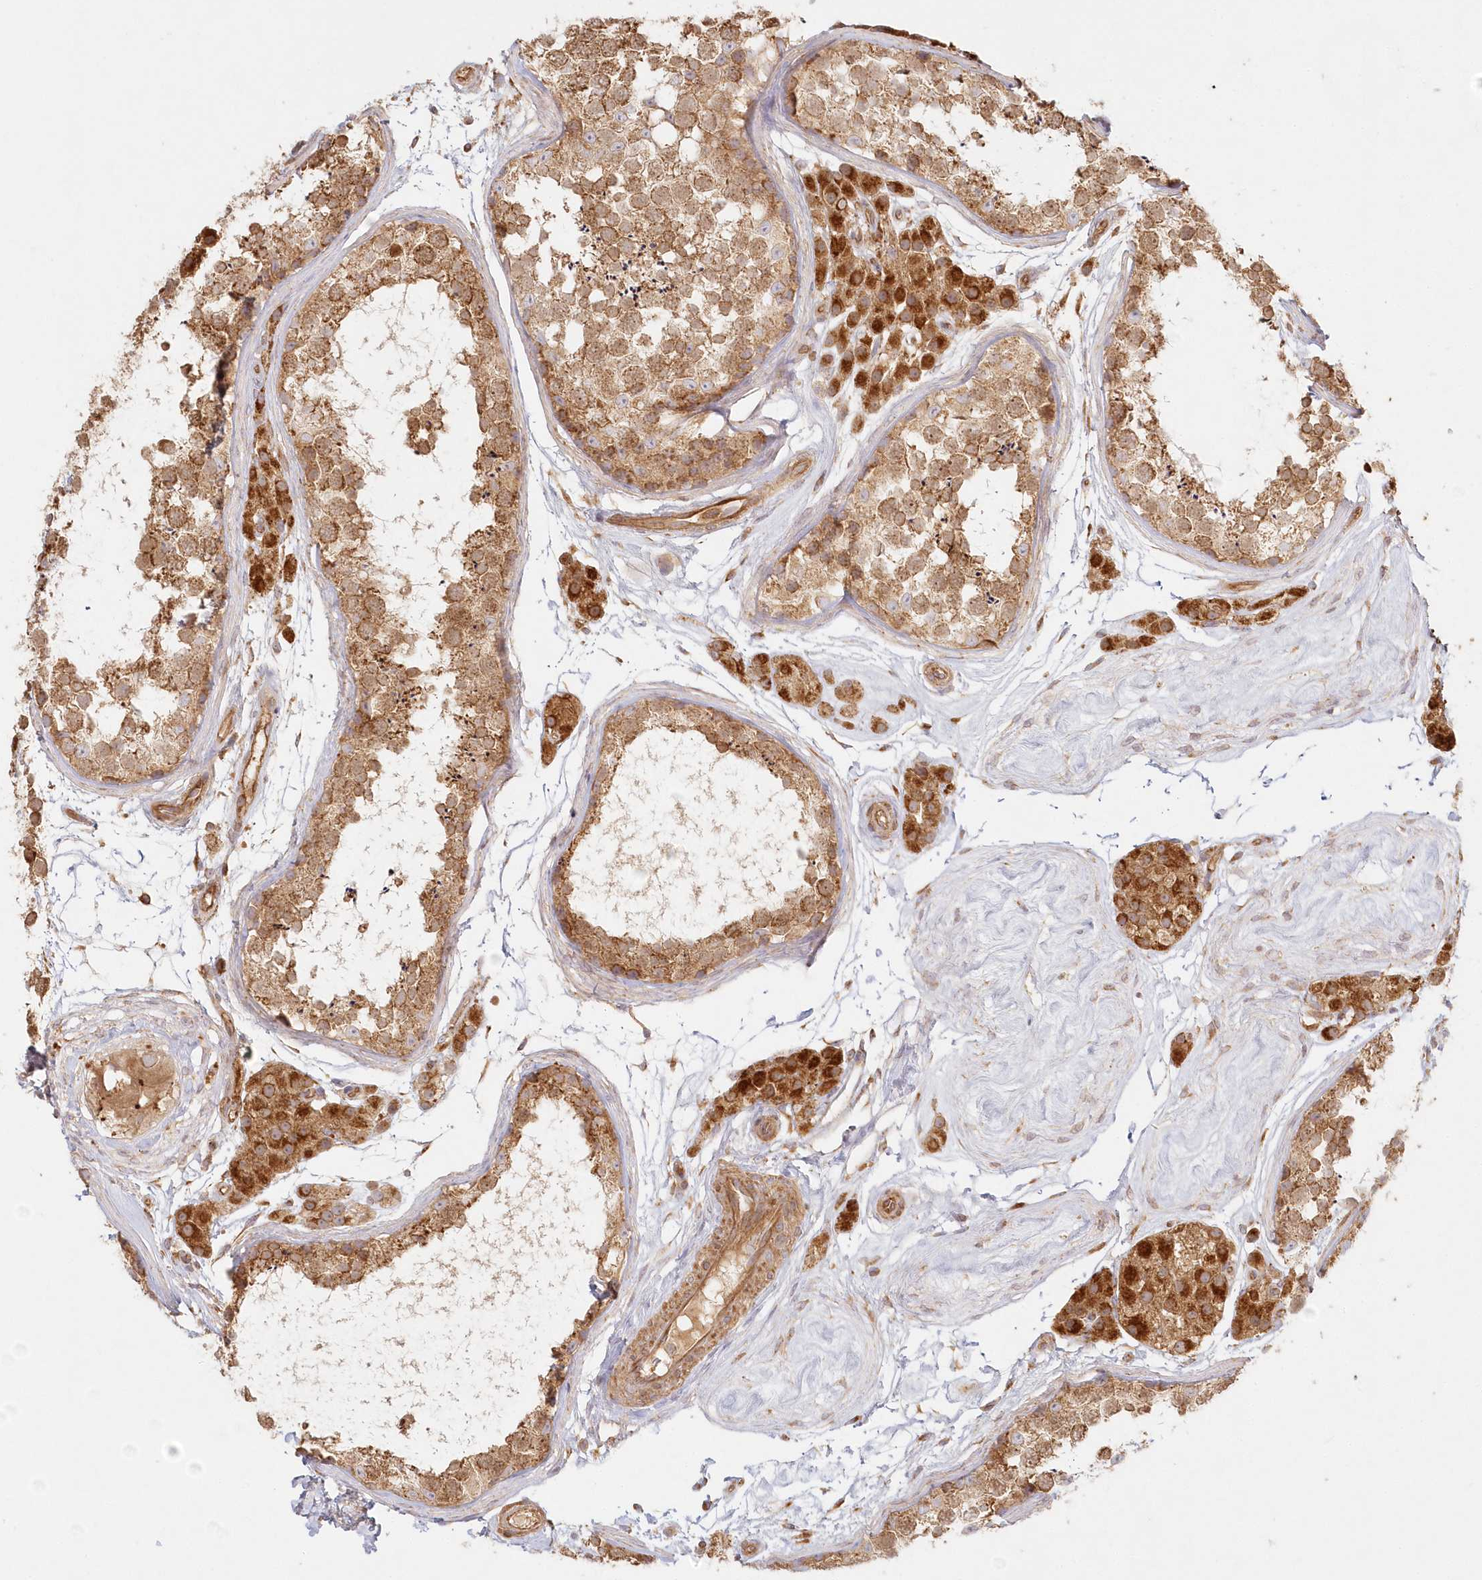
{"staining": {"intensity": "moderate", "quantity": ">75%", "location": "cytoplasmic/membranous"}, "tissue": "testis", "cell_type": "Cells in seminiferous ducts", "image_type": "normal", "snomed": [{"axis": "morphology", "description": "Normal tissue, NOS"}, {"axis": "topography", "description": "Testis"}], "caption": "Brown immunohistochemical staining in unremarkable testis displays moderate cytoplasmic/membranous staining in approximately >75% of cells in seminiferous ducts. The staining was performed using DAB (3,3'-diaminobenzidine), with brown indicating positive protein expression. Nuclei are stained blue with hematoxylin.", "gene": "KIAA0232", "patient": {"sex": "male", "age": 56}}